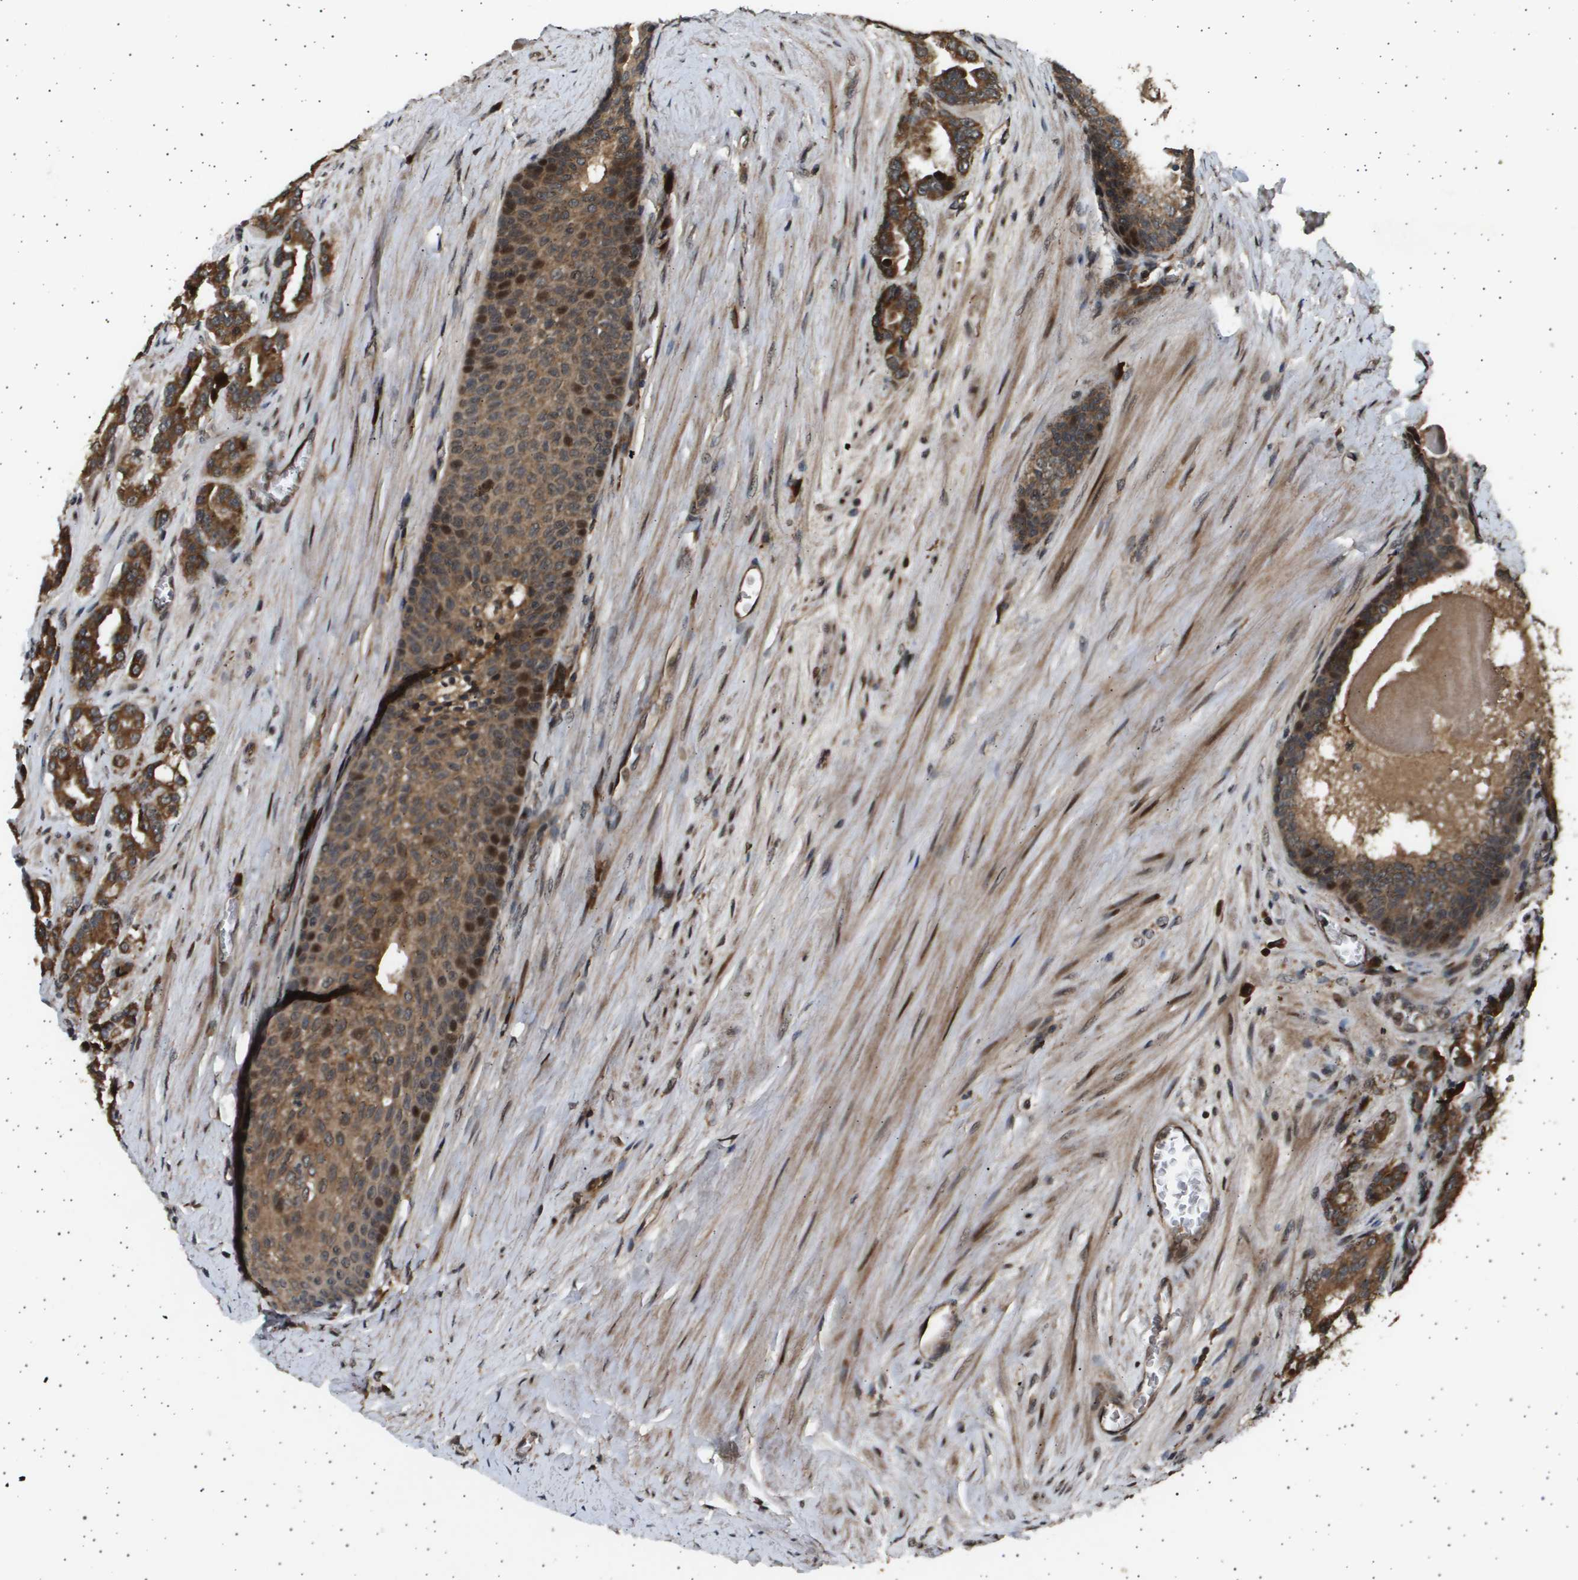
{"staining": {"intensity": "strong", "quantity": ">75%", "location": "cytoplasmic/membranous,nuclear"}, "tissue": "prostate cancer", "cell_type": "Tumor cells", "image_type": "cancer", "snomed": [{"axis": "morphology", "description": "Adenocarcinoma, High grade"}, {"axis": "topography", "description": "Prostate"}], "caption": "This is an image of IHC staining of prostate cancer, which shows strong expression in the cytoplasmic/membranous and nuclear of tumor cells.", "gene": "TNRC6A", "patient": {"sex": "male", "age": 60}}